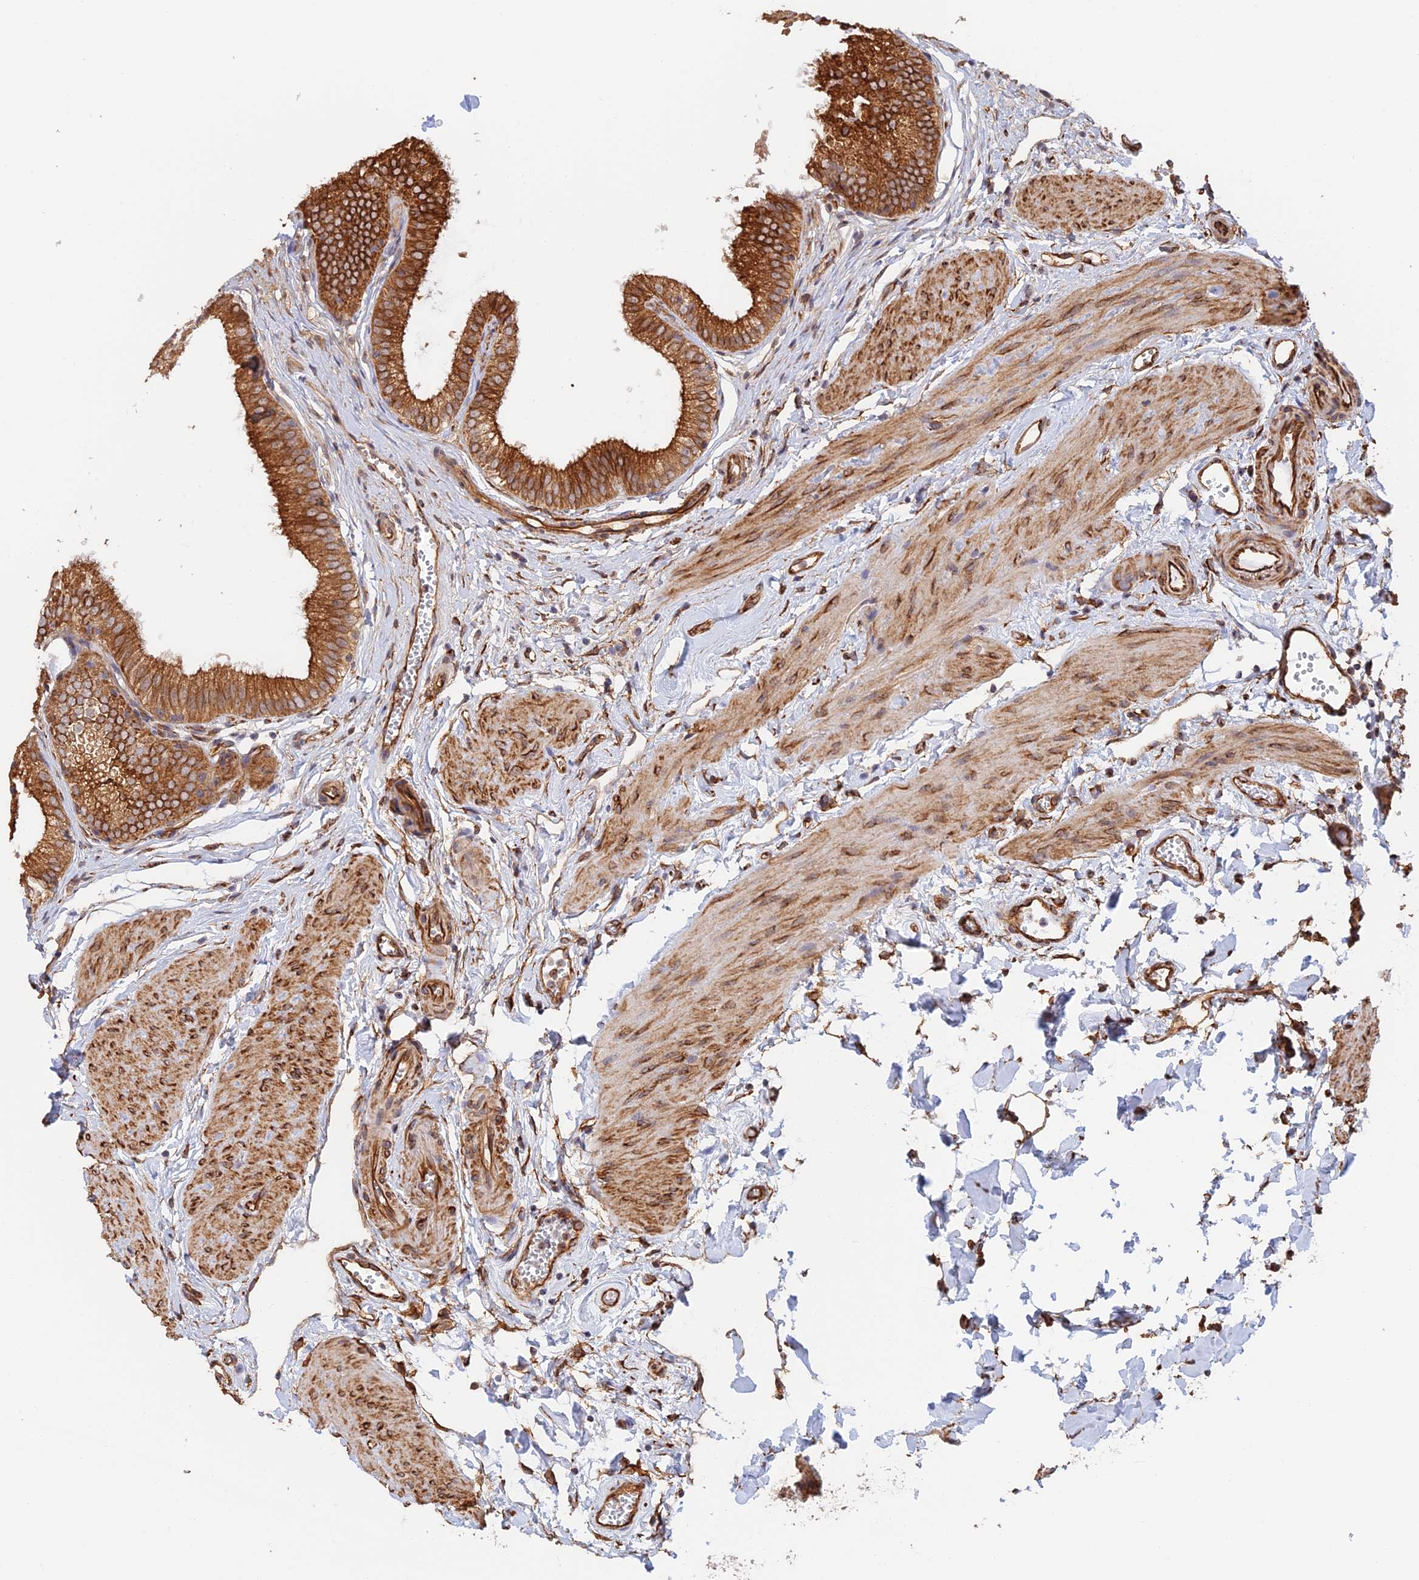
{"staining": {"intensity": "strong", "quantity": ">75%", "location": "cytoplasmic/membranous"}, "tissue": "gallbladder", "cell_type": "Glandular cells", "image_type": "normal", "snomed": [{"axis": "morphology", "description": "Normal tissue, NOS"}, {"axis": "topography", "description": "Gallbladder"}], "caption": "Immunohistochemical staining of benign gallbladder shows high levels of strong cytoplasmic/membranous positivity in about >75% of glandular cells.", "gene": "WBP11", "patient": {"sex": "female", "age": 54}}